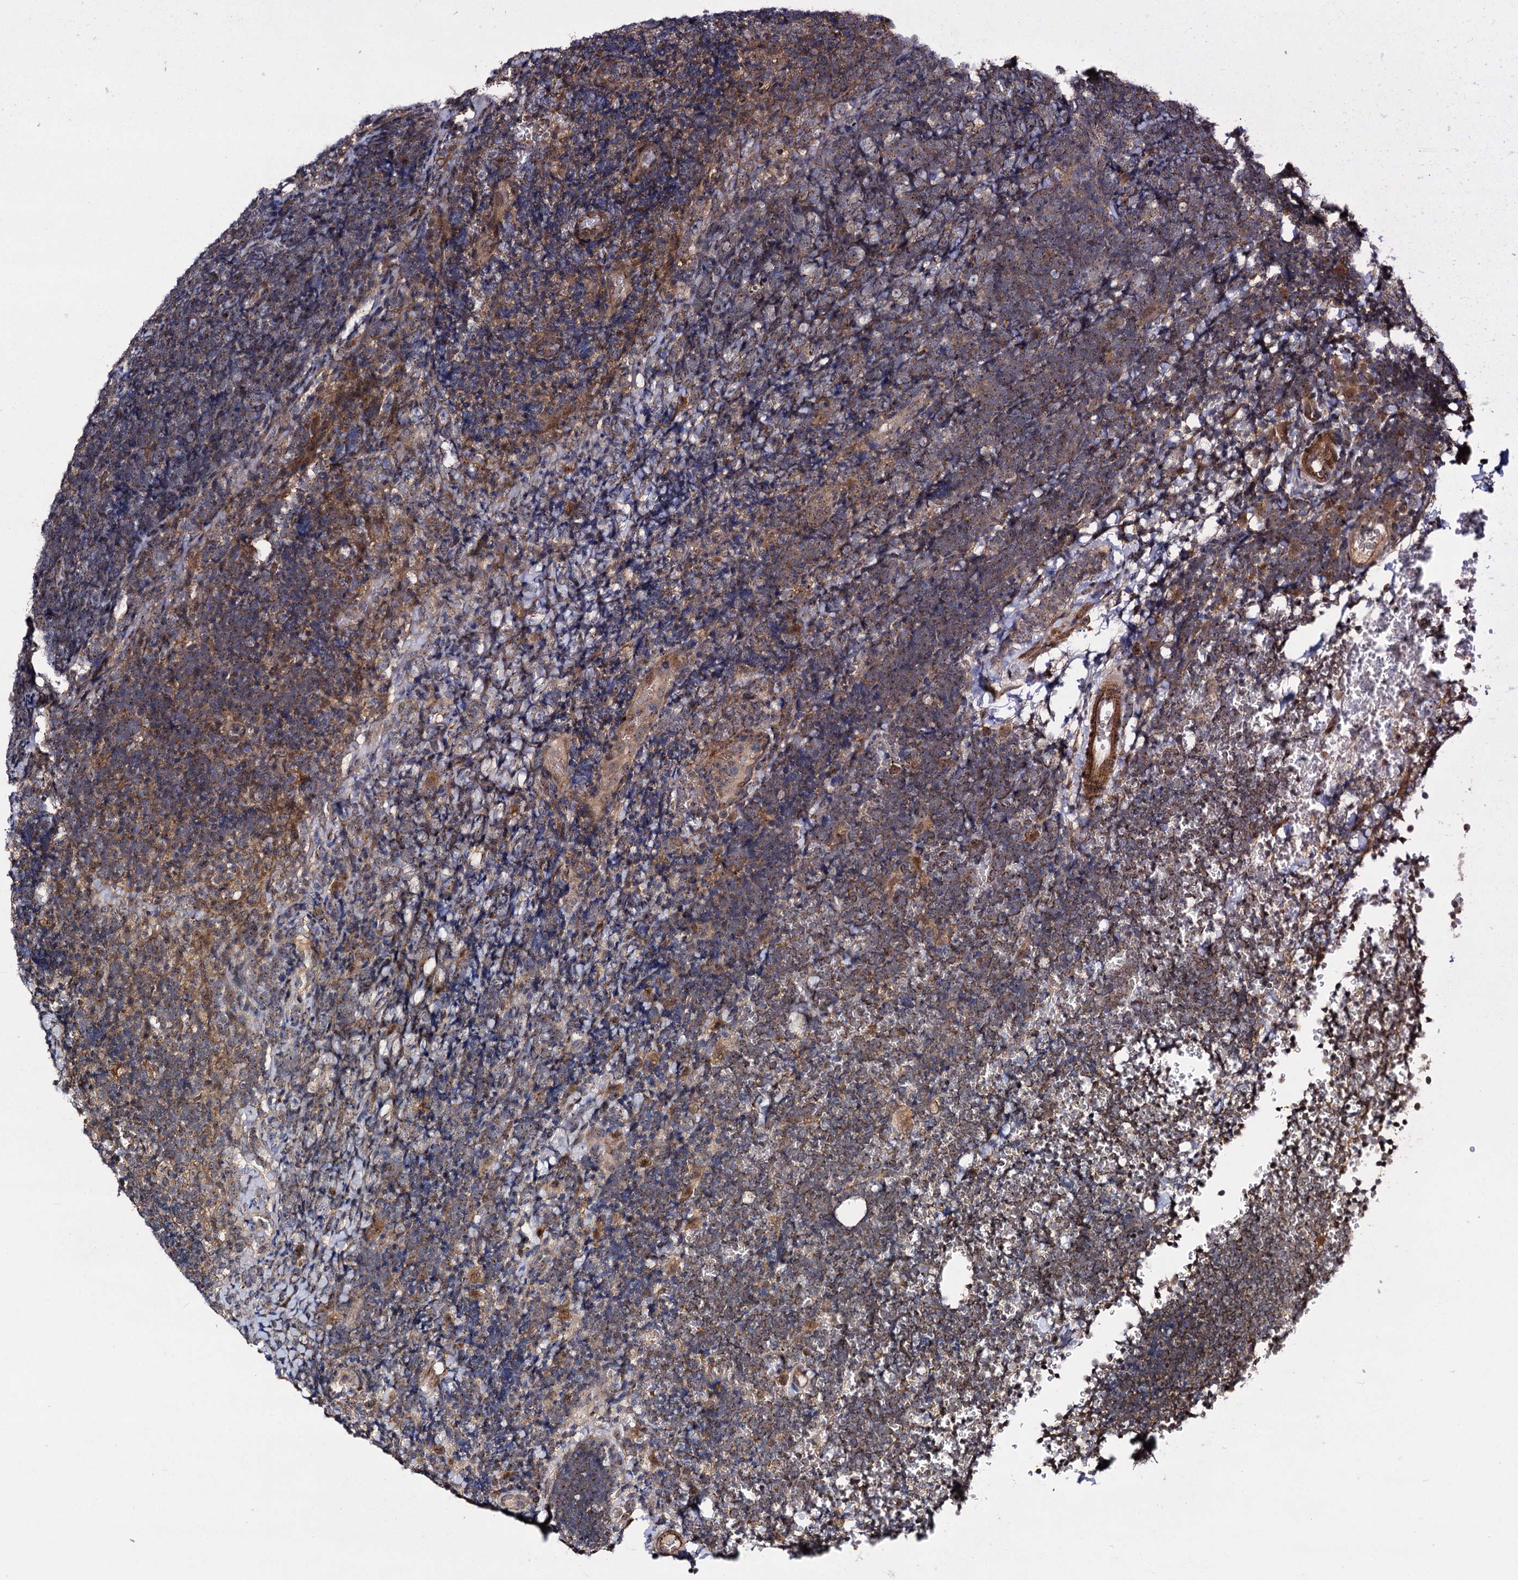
{"staining": {"intensity": "weak", "quantity": "25%-75%", "location": "cytoplasmic/membranous"}, "tissue": "lymphoma", "cell_type": "Tumor cells", "image_type": "cancer", "snomed": [{"axis": "morphology", "description": "Malignant lymphoma, non-Hodgkin's type, High grade"}, {"axis": "topography", "description": "Lymph node"}], "caption": "An IHC image of neoplastic tissue is shown. Protein staining in brown highlights weak cytoplasmic/membranous positivity in lymphoma within tumor cells.", "gene": "KXD1", "patient": {"sex": "male", "age": 13}}